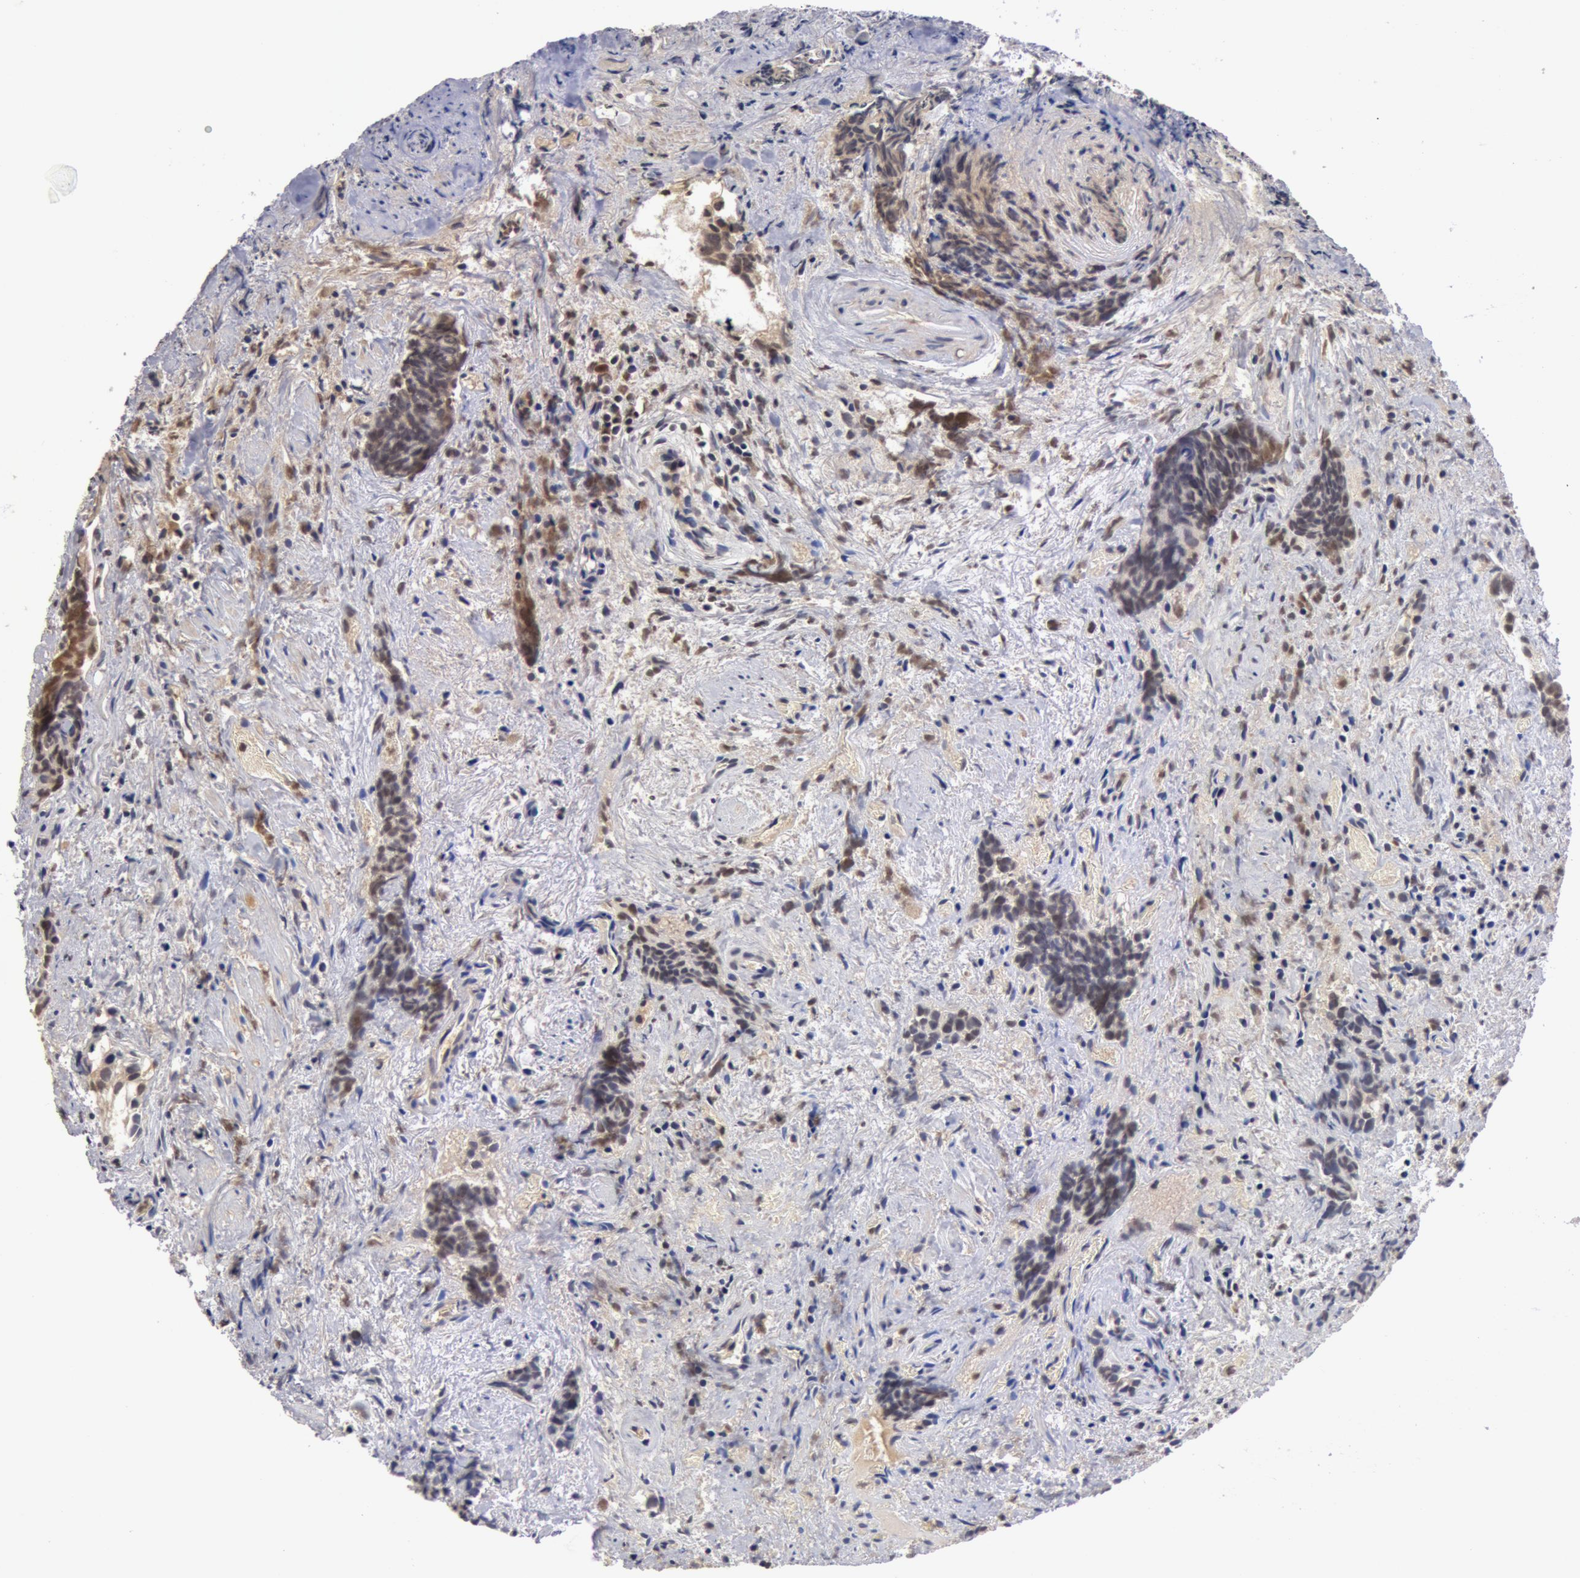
{"staining": {"intensity": "weak", "quantity": "25%-75%", "location": "cytoplasmic/membranous,nuclear"}, "tissue": "urothelial cancer", "cell_type": "Tumor cells", "image_type": "cancer", "snomed": [{"axis": "morphology", "description": "Urothelial carcinoma, High grade"}, {"axis": "topography", "description": "Urinary bladder"}], "caption": "There is low levels of weak cytoplasmic/membranous and nuclear expression in tumor cells of urothelial cancer, as demonstrated by immunohistochemical staining (brown color).", "gene": "BCHE", "patient": {"sex": "female", "age": 78}}